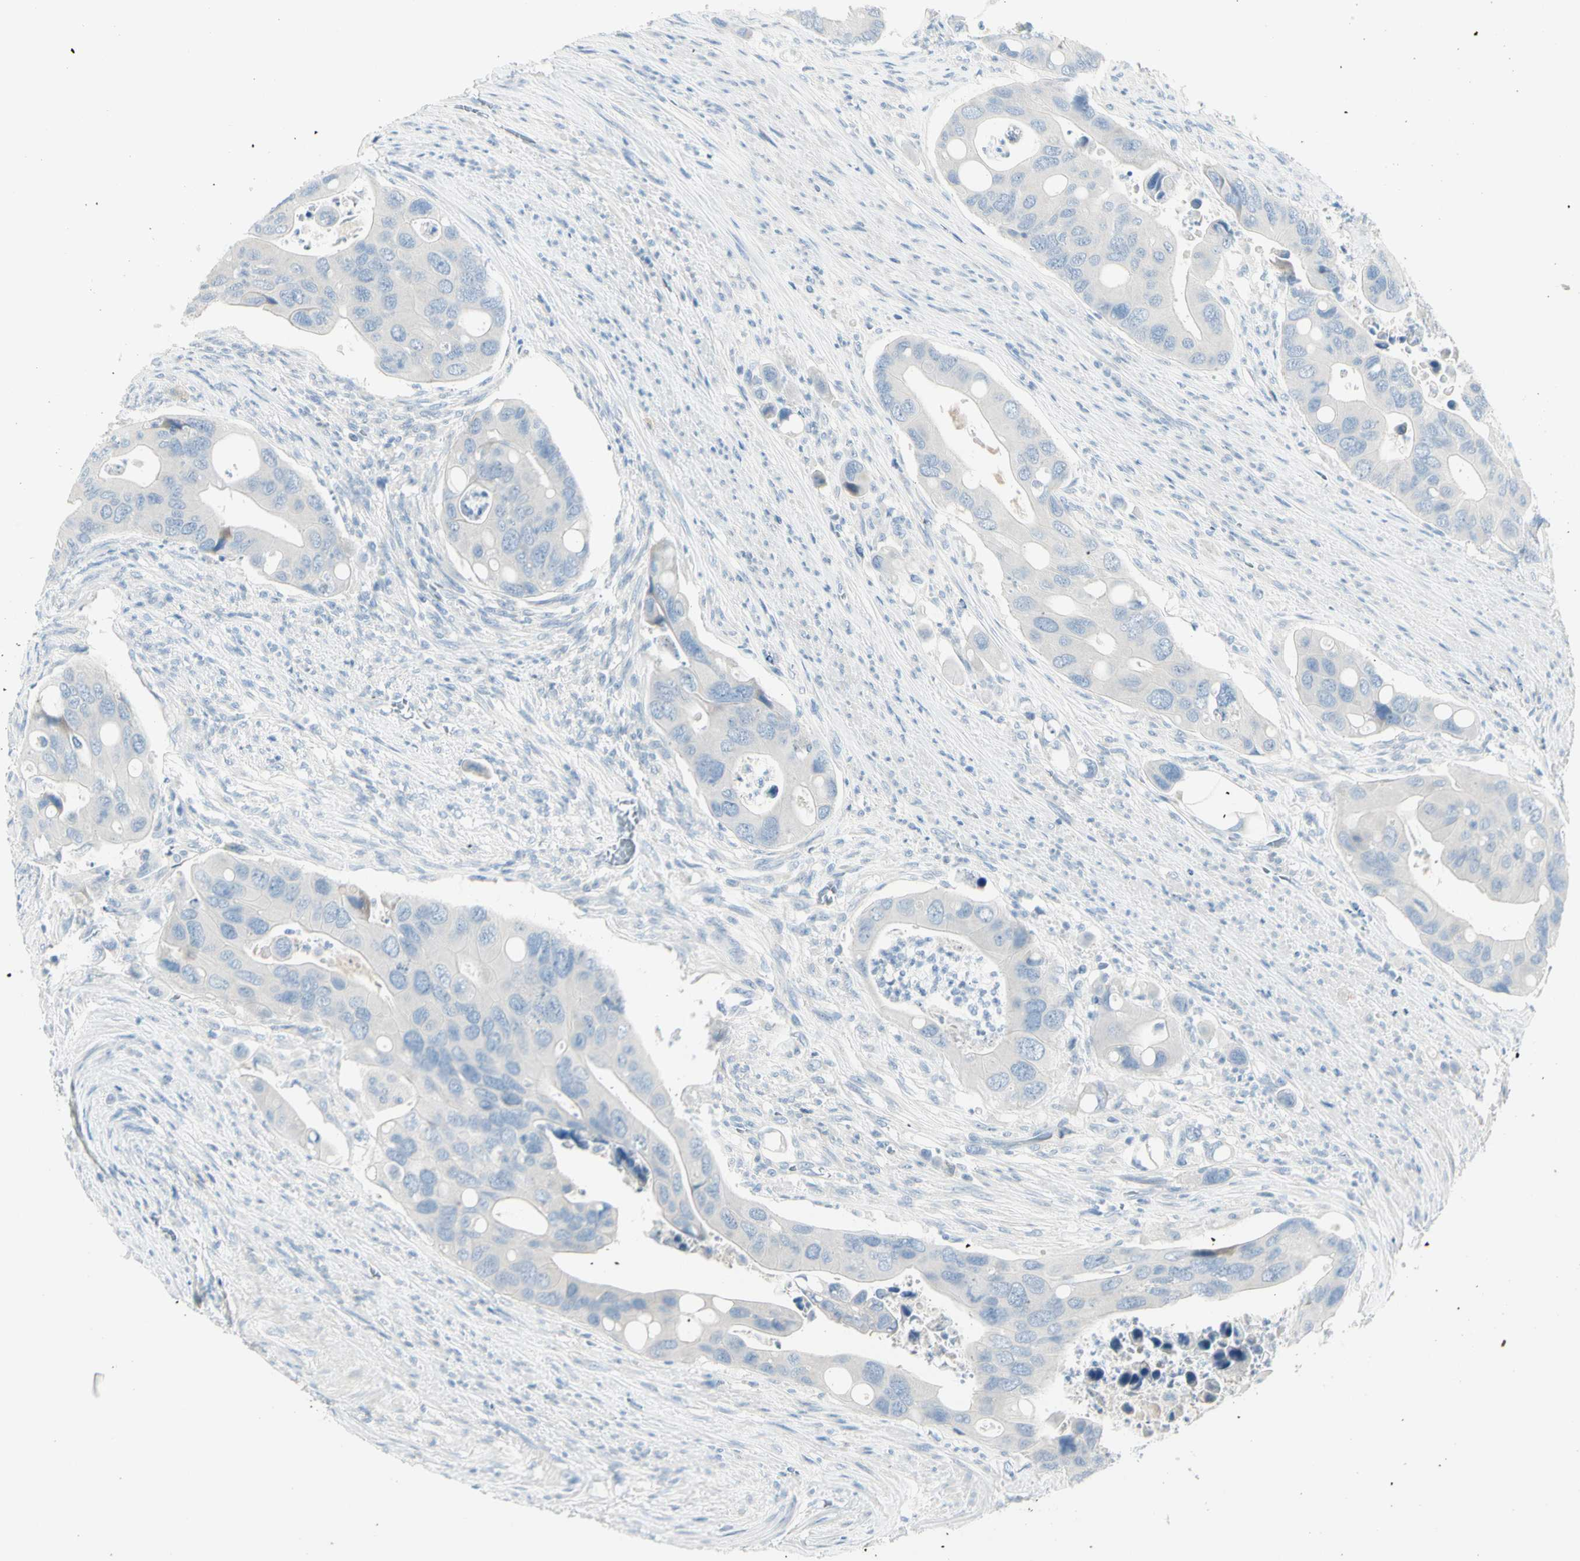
{"staining": {"intensity": "negative", "quantity": "none", "location": "none"}, "tissue": "colorectal cancer", "cell_type": "Tumor cells", "image_type": "cancer", "snomed": [{"axis": "morphology", "description": "Adenocarcinoma, NOS"}, {"axis": "topography", "description": "Rectum"}], "caption": "Photomicrograph shows no protein expression in tumor cells of adenocarcinoma (colorectal) tissue.", "gene": "SLC6A15", "patient": {"sex": "female", "age": 57}}